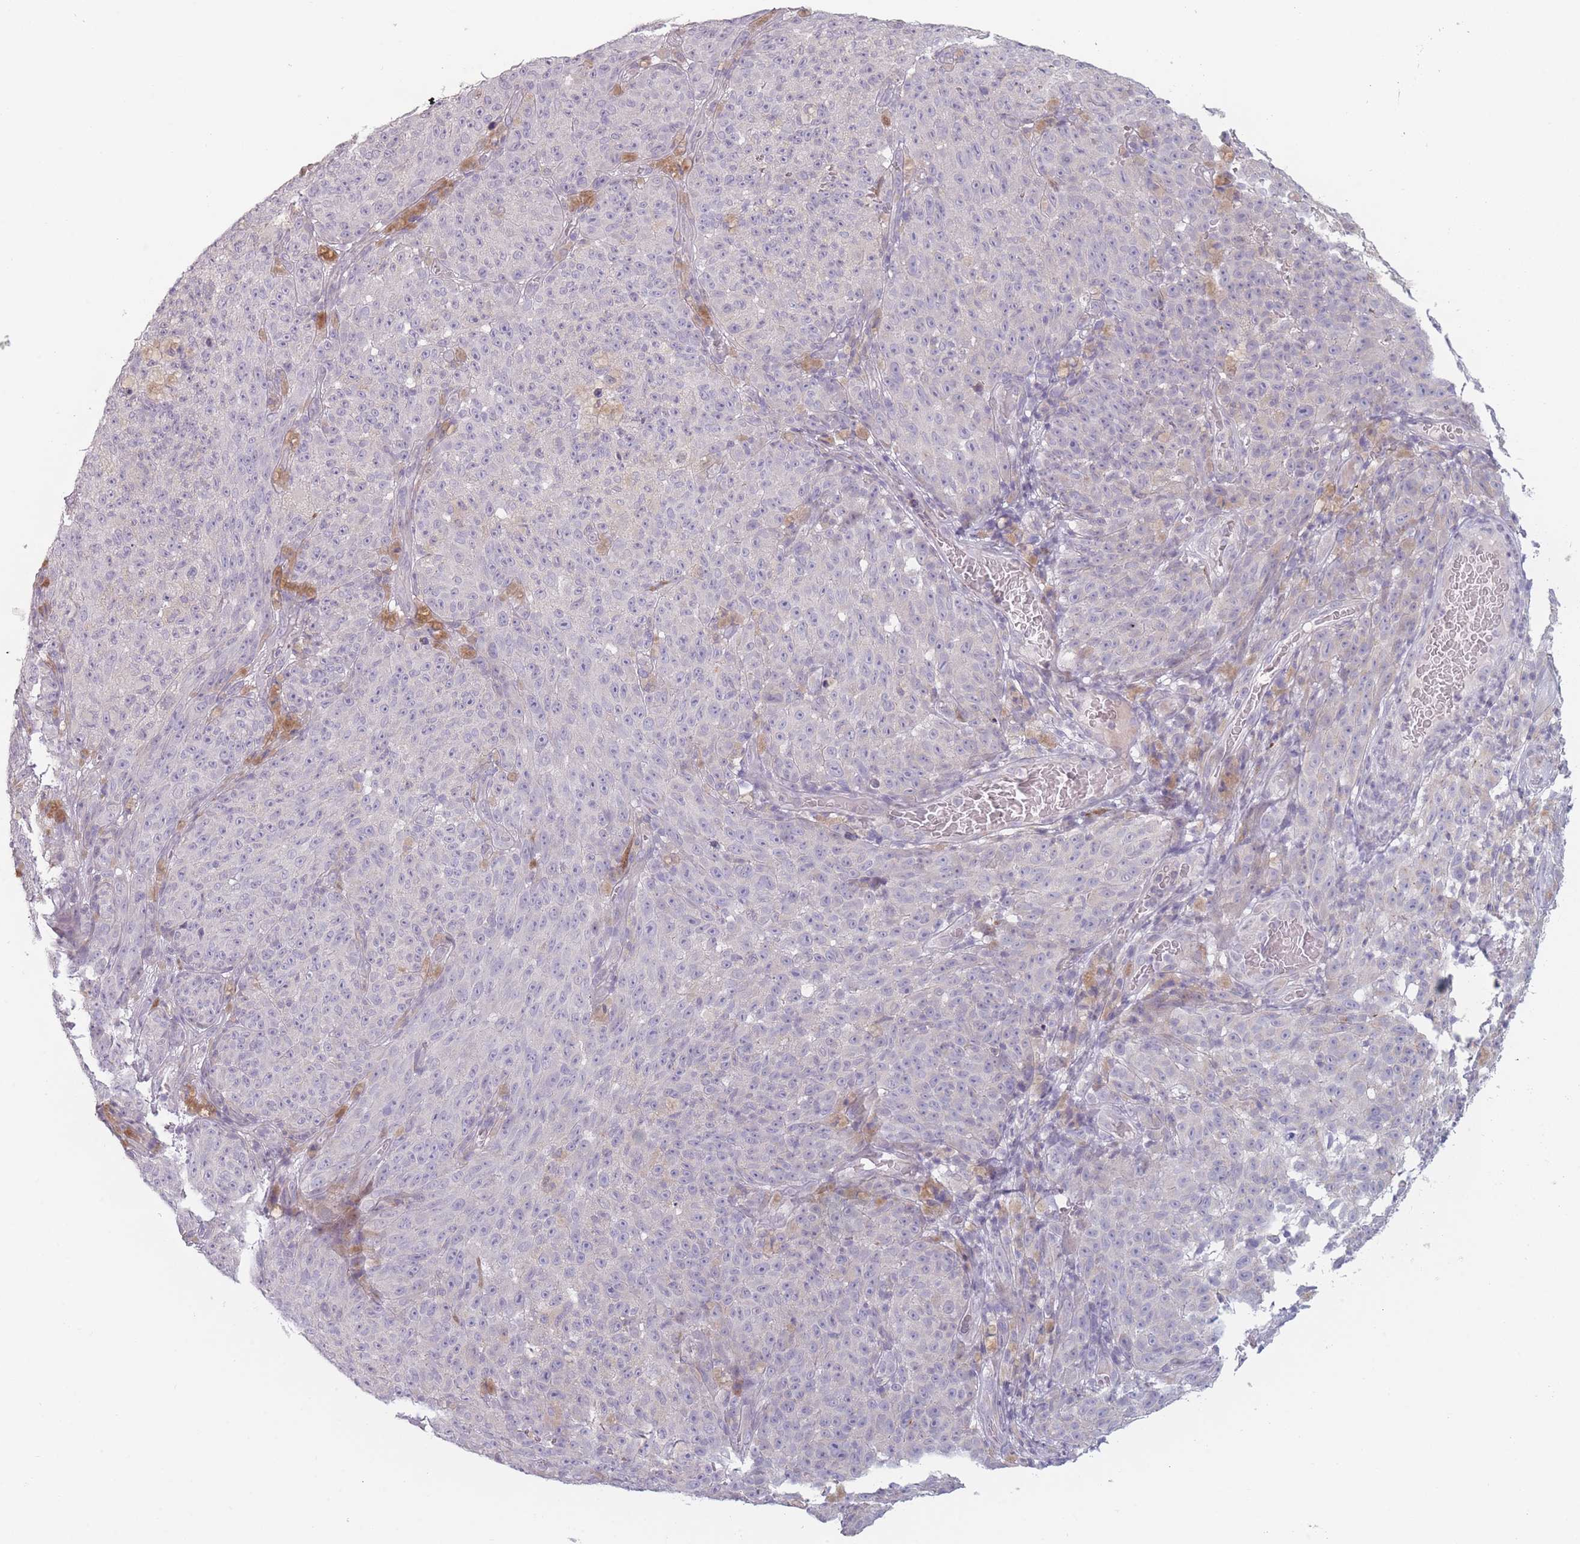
{"staining": {"intensity": "negative", "quantity": "none", "location": "none"}, "tissue": "melanoma", "cell_type": "Tumor cells", "image_type": "cancer", "snomed": [{"axis": "morphology", "description": "Malignant melanoma, NOS"}, {"axis": "topography", "description": "Skin"}], "caption": "A histopathology image of human melanoma is negative for staining in tumor cells. The staining is performed using DAB (3,3'-diaminobenzidine) brown chromogen with nuclei counter-stained in using hematoxylin.", "gene": "RASL10B", "patient": {"sex": "female", "age": 82}}